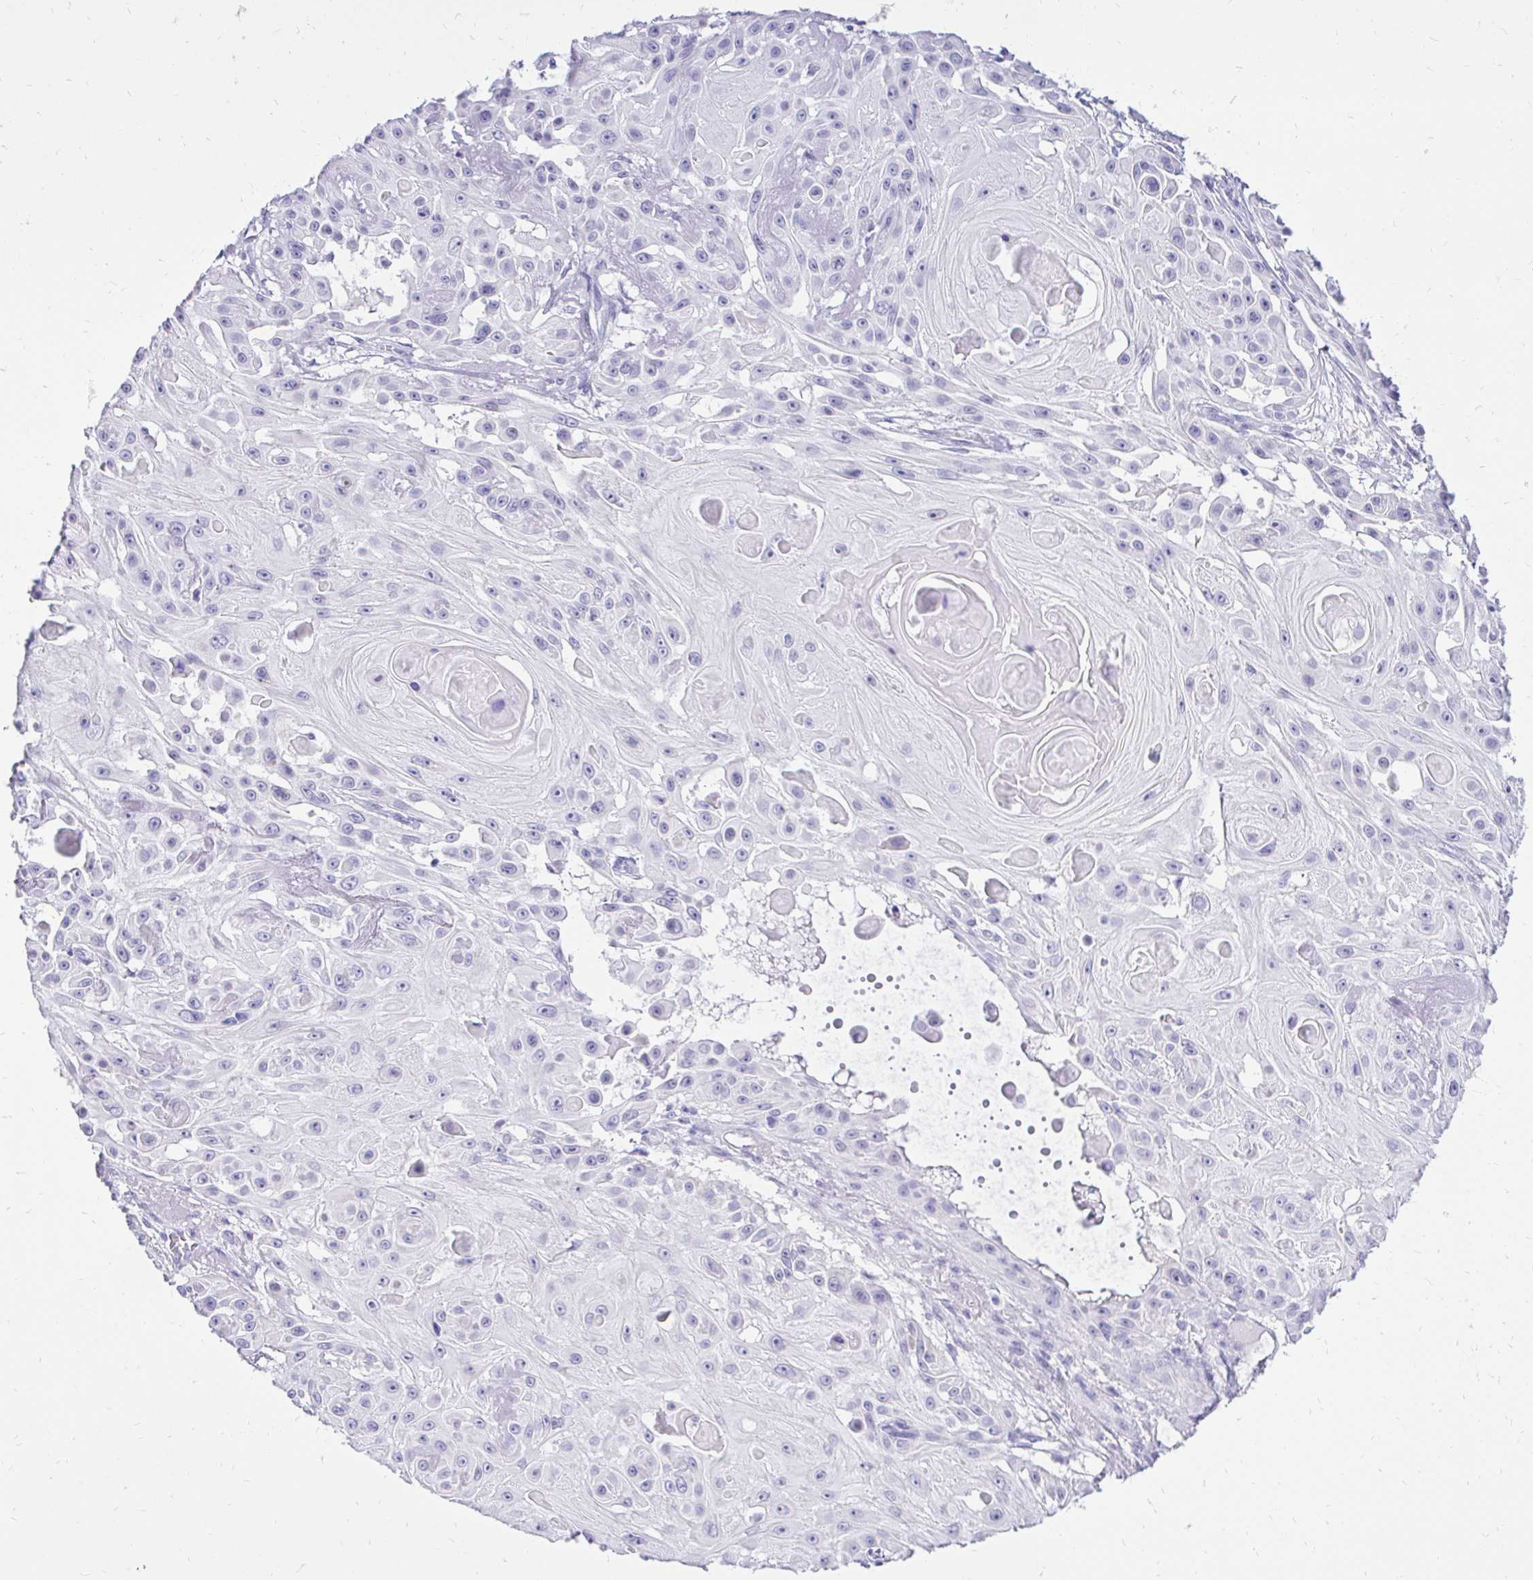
{"staining": {"intensity": "negative", "quantity": "none", "location": "none"}, "tissue": "skin cancer", "cell_type": "Tumor cells", "image_type": "cancer", "snomed": [{"axis": "morphology", "description": "Squamous cell carcinoma, NOS"}, {"axis": "topography", "description": "Skin"}], "caption": "Immunohistochemistry (IHC) histopathology image of skin cancer stained for a protein (brown), which exhibits no staining in tumor cells.", "gene": "FATE1", "patient": {"sex": "male", "age": 91}}